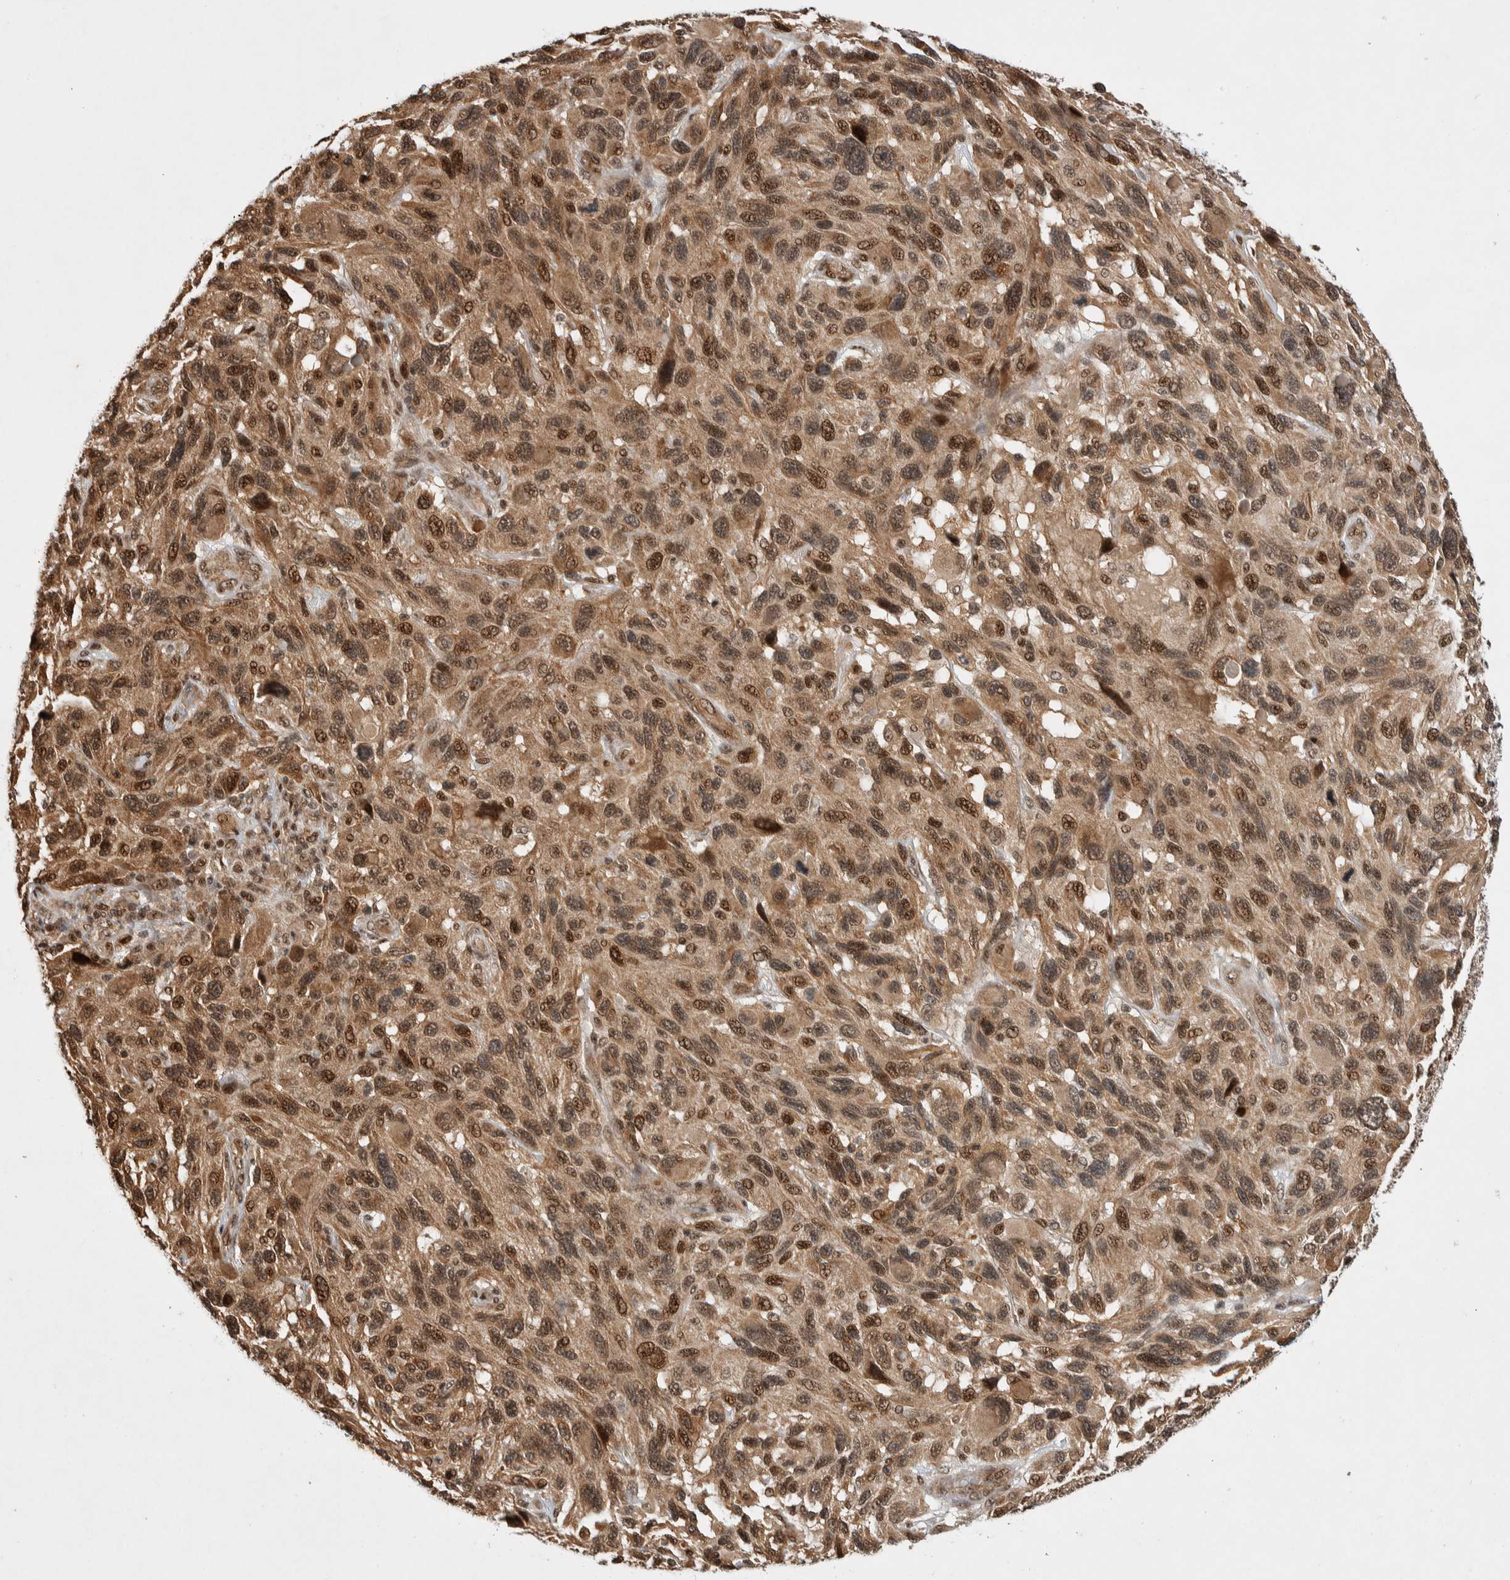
{"staining": {"intensity": "moderate", "quantity": ">75%", "location": "cytoplasmic/membranous,nuclear"}, "tissue": "melanoma", "cell_type": "Tumor cells", "image_type": "cancer", "snomed": [{"axis": "morphology", "description": "Malignant melanoma, NOS"}, {"axis": "topography", "description": "Skin"}], "caption": "Human melanoma stained with a brown dye reveals moderate cytoplasmic/membranous and nuclear positive staining in about >75% of tumor cells.", "gene": "TOR1B", "patient": {"sex": "male", "age": 53}}